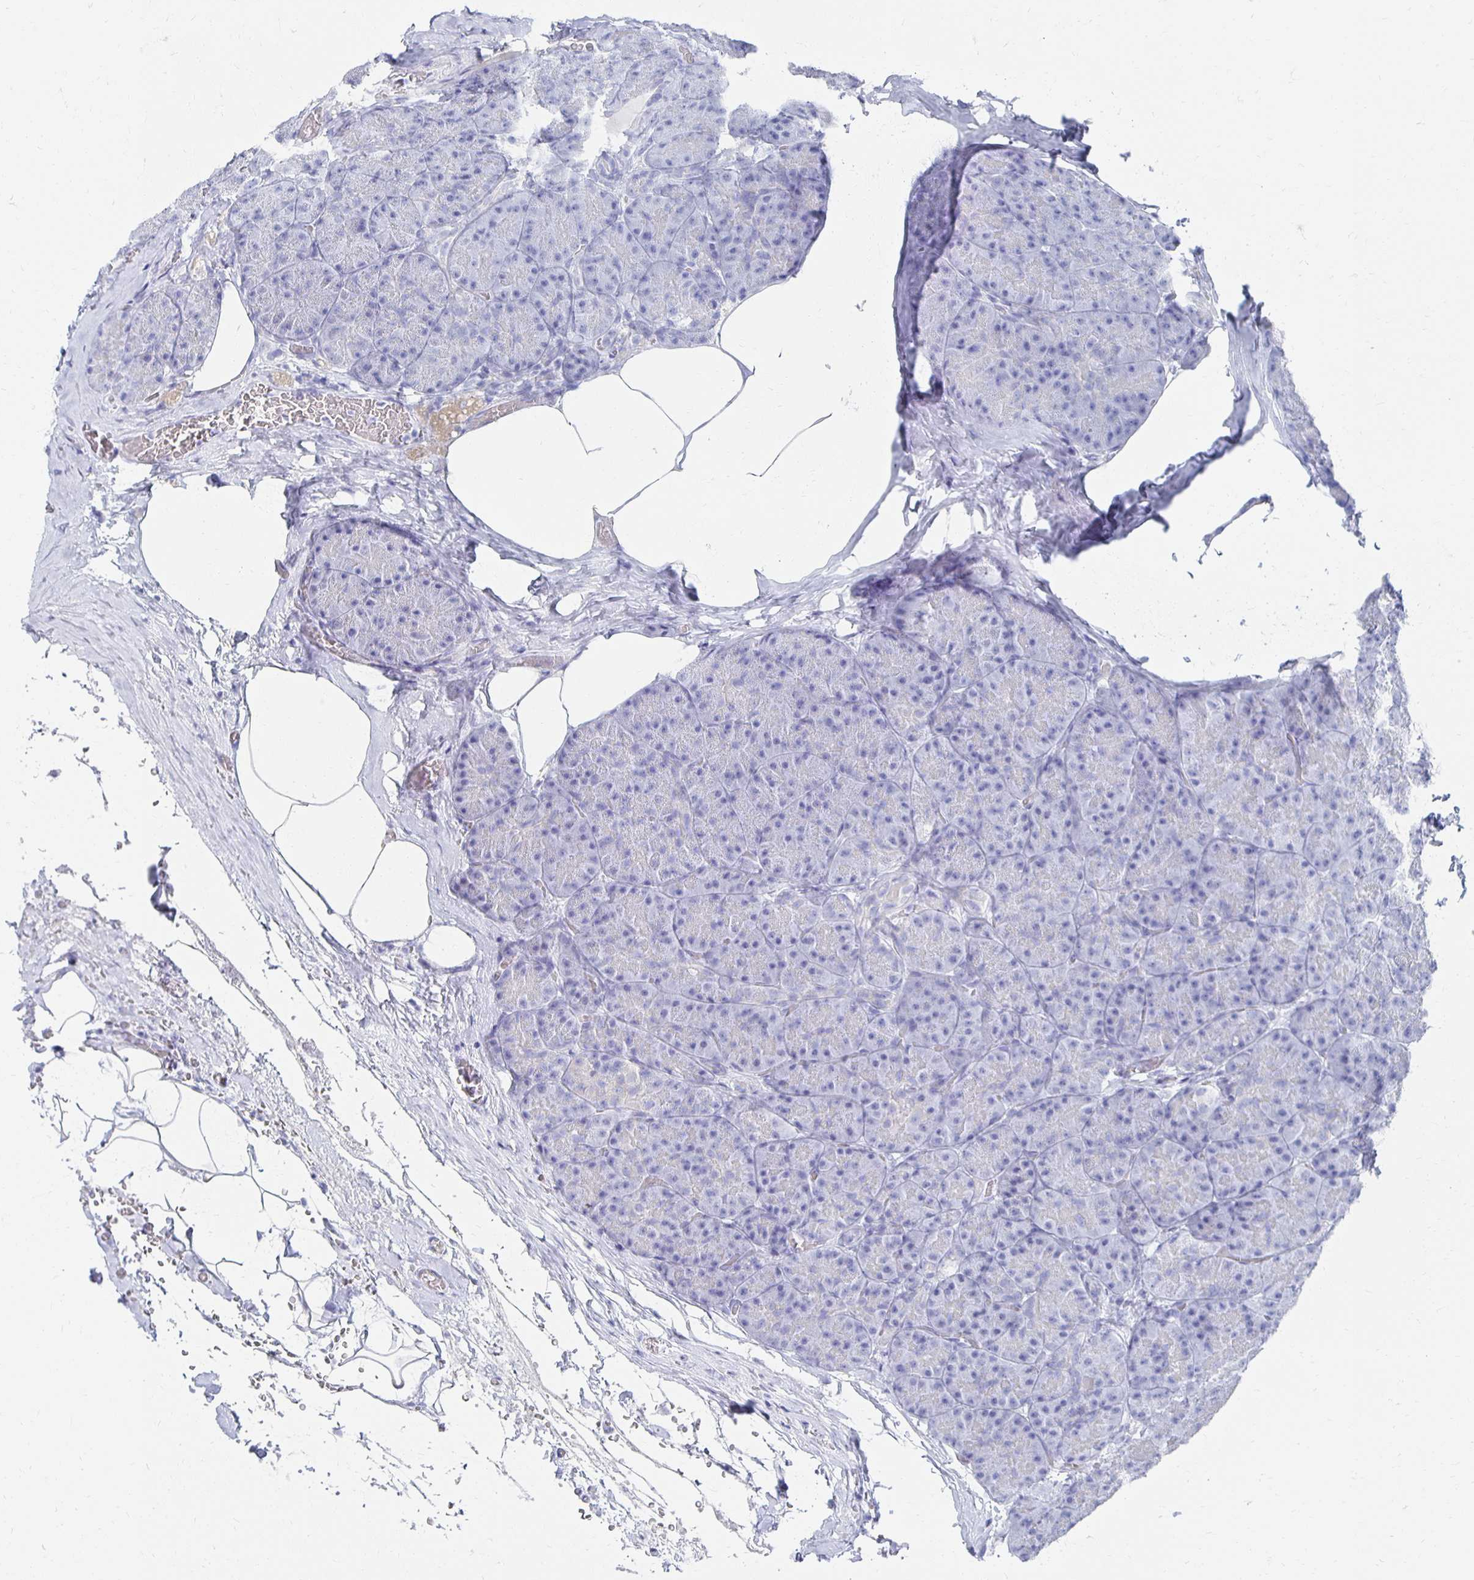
{"staining": {"intensity": "negative", "quantity": "none", "location": "none"}, "tissue": "pancreas", "cell_type": "Exocrine glandular cells", "image_type": "normal", "snomed": [{"axis": "morphology", "description": "Normal tissue, NOS"}, {"axis": "topography", "description": "Pancreas"}], "caption": "A photomicrograph of pancreas stained for a protein shows no brown staining in exocrine glandular cells.", "gene": "PRDM7", "patient": {"sex": "male", "age": 57}}